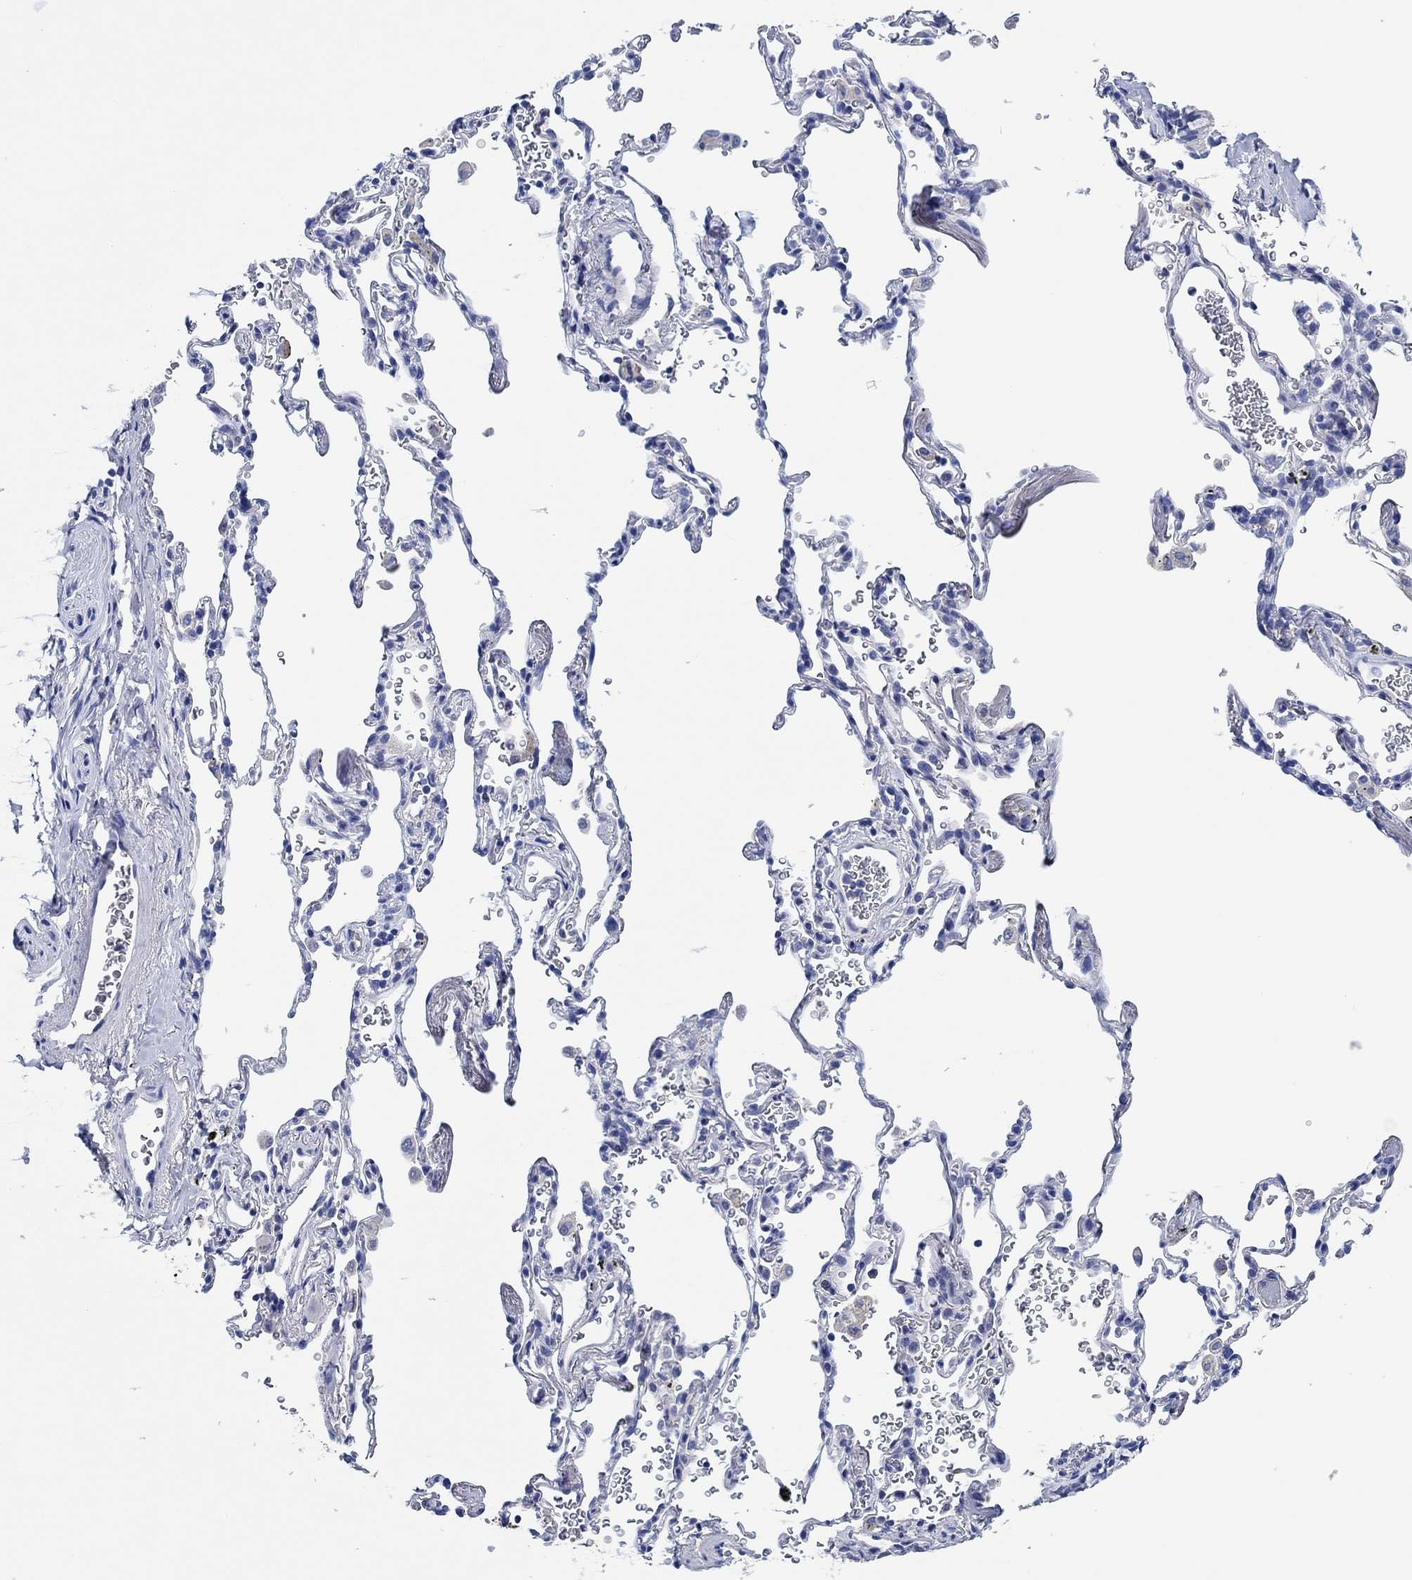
{"staining": {"intensity": "negative", "quantity": "none", "location": "none"}, "tissue": "adipose tissue", "cell_type": "Adipocytes", "image_type": "normal", "snomed": [{"axis": "morphology", "description": "Normal tissue, NOS"}, {"axis": "morphology", "description": "Adenocarcinoma, NOS"}, {"axis": "topography", "description": "Cartilage tissue"}, {"axis": "topography", "description": "Lung"}], "caption": "Adipocytes show no significant protein staining in benign adipose tissue.", "gene": "CPNE6", "patient": {"sex": "male", "age": 59}}